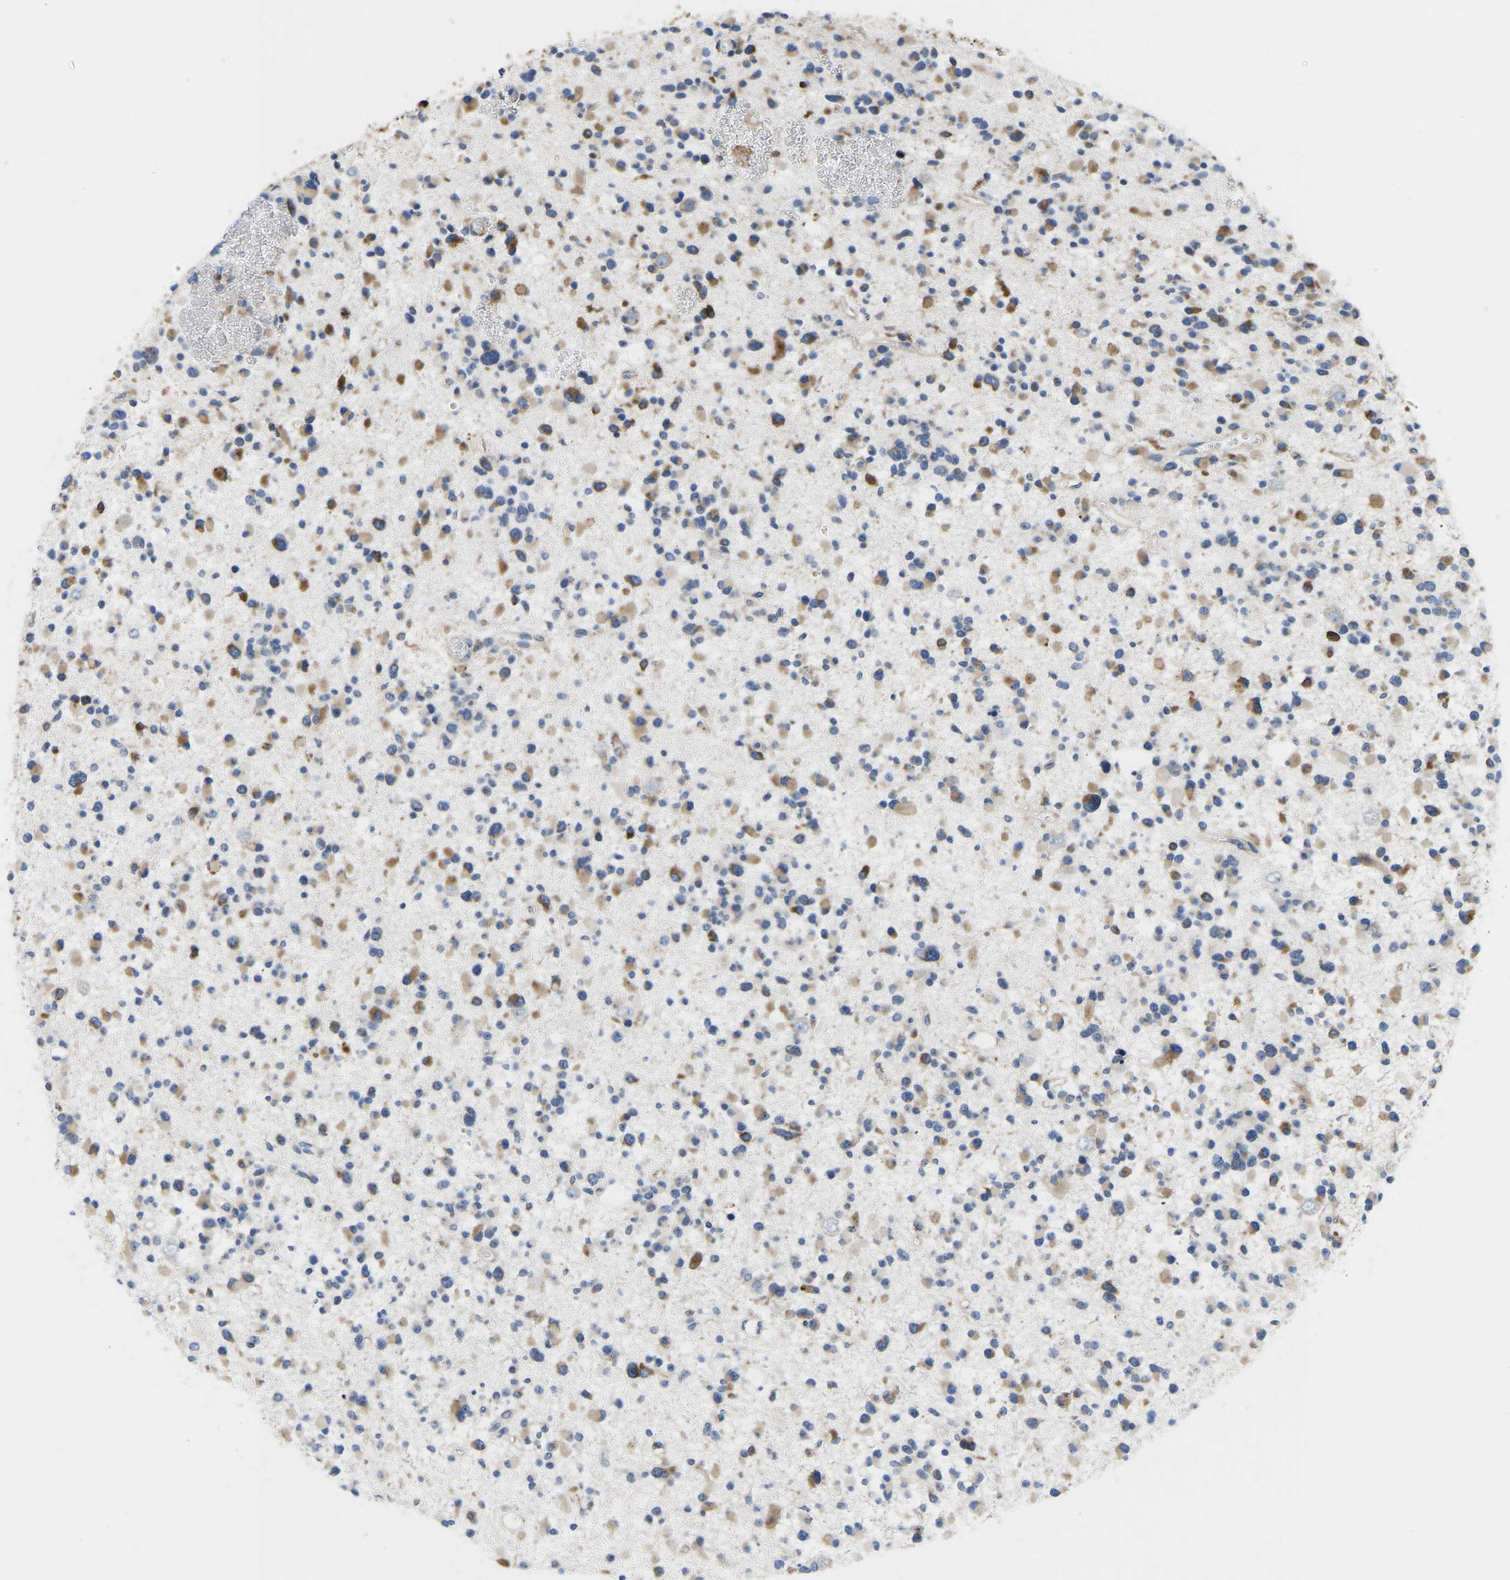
{"staining": {"intensity": "moderate", "quantity": "25%-75%", "location": "cytoplasmic/membranous"}, "tissue": "glioma", "cell_type": "Tumor cells", "image_type": "cancer", "snomed": [{"axis": "morphology", "description": "Glioma, malignant, Low grade"}, {"axis": "topography", "description": "Brain"}], "caption": "A medium amount of moderate cytoplasmic/membranous staining is seen in about 25%-75% of tumor cells in low-grade glioma (malignant) tissue.", "gene": "P4HB", "patient": {"sex": "female", "age": 22}}